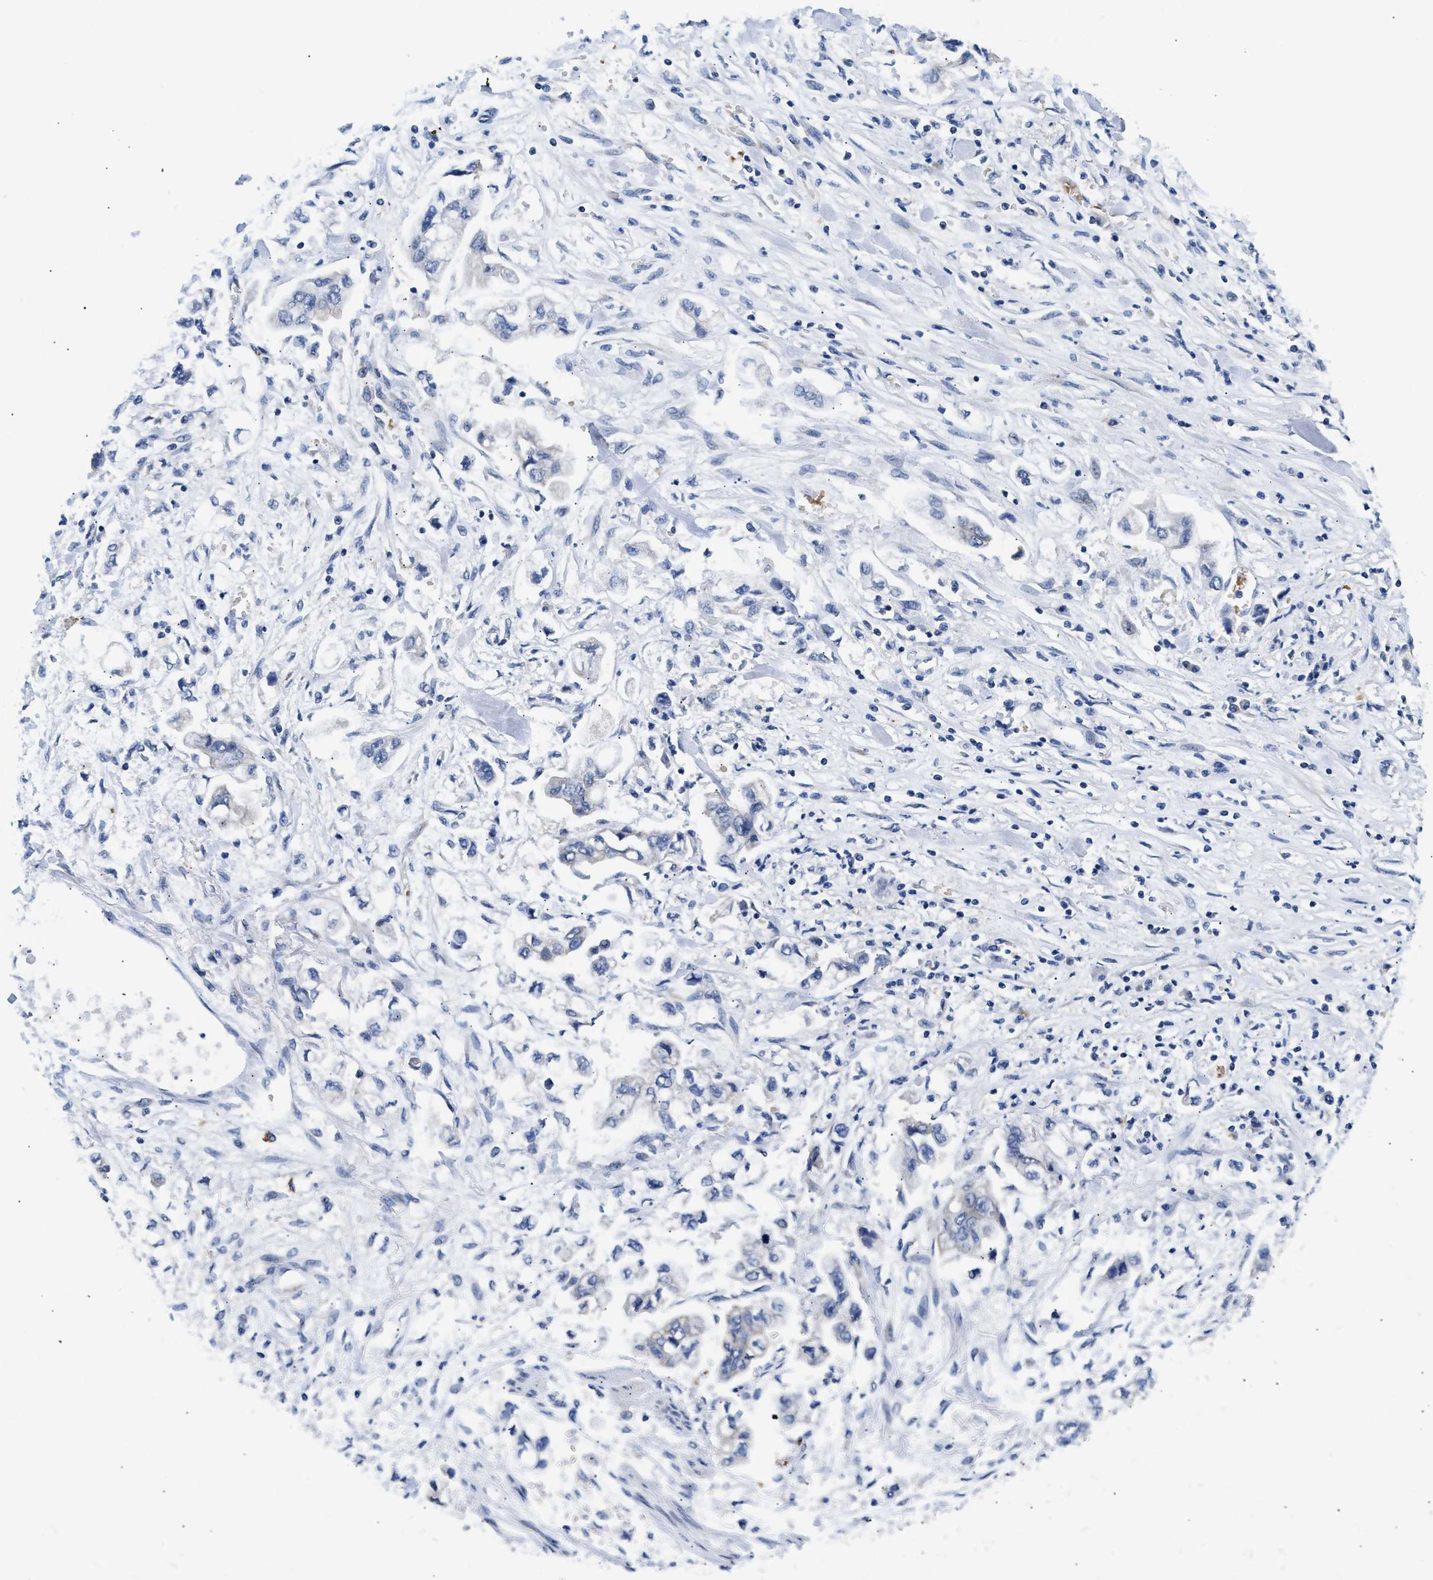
{"staining": {"intensity": "negative", "quantity": "none", "location": "none"}, "tissue": "stomach cancer", "cell_type": "Tumor cells", "image_type": "cancer", "snomed": [{"axis": "morphology", "description": "Normal tissue, NOS"}, {"axis": "morphology", "description": "Adenocarcinoma, NOS"}, {"axis": "topography", "description": "Stomach"}], "caption": "Immunohistochemistry (IHC) photomicrograph of stomach cancer (adenocarcinoma) stained for a protein (brown), which reveals no positivity in tumor cells.", "gene": "RINT1", "patient": {"sex": "male", "age": 62}}